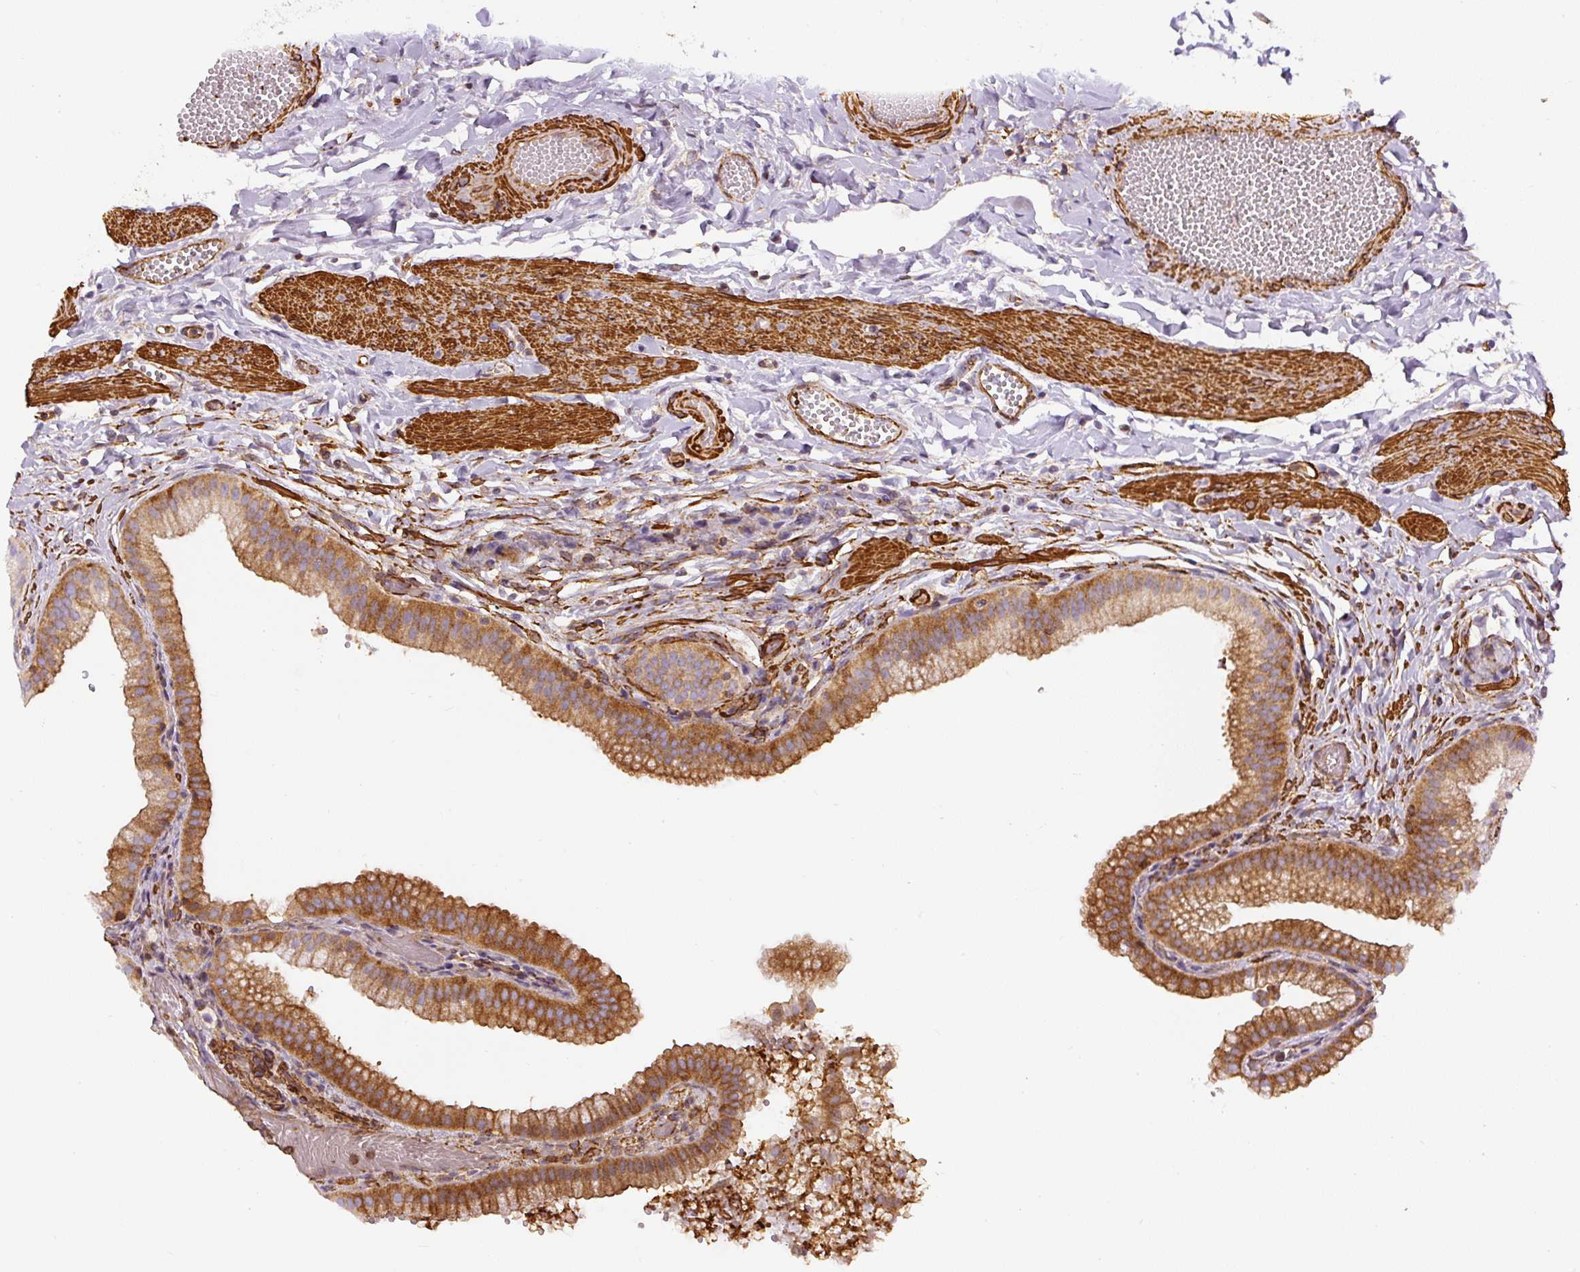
{"staining": {"intensity": "moderate", "quantity": ">75%", "location": "cytoplasmic/membranous"}, "tissue": "gallbladder", "cell_type": "Glandular cells", "image_type": "normal", "snomed": [{"axis": "morphology", "description": "Normal tissue, NOS"}, {"axis": "topography", "description": "Gallbladder"}], "caption": "IHC image of benign human gallbladder stained for a protein (brown), which demonstrates medium levels of moderate cytoplasmic/membranous expression in approximately >75% of glandular cells.", "gene": "MYL12A", "patient": {"sex": "female", "age": 63}}